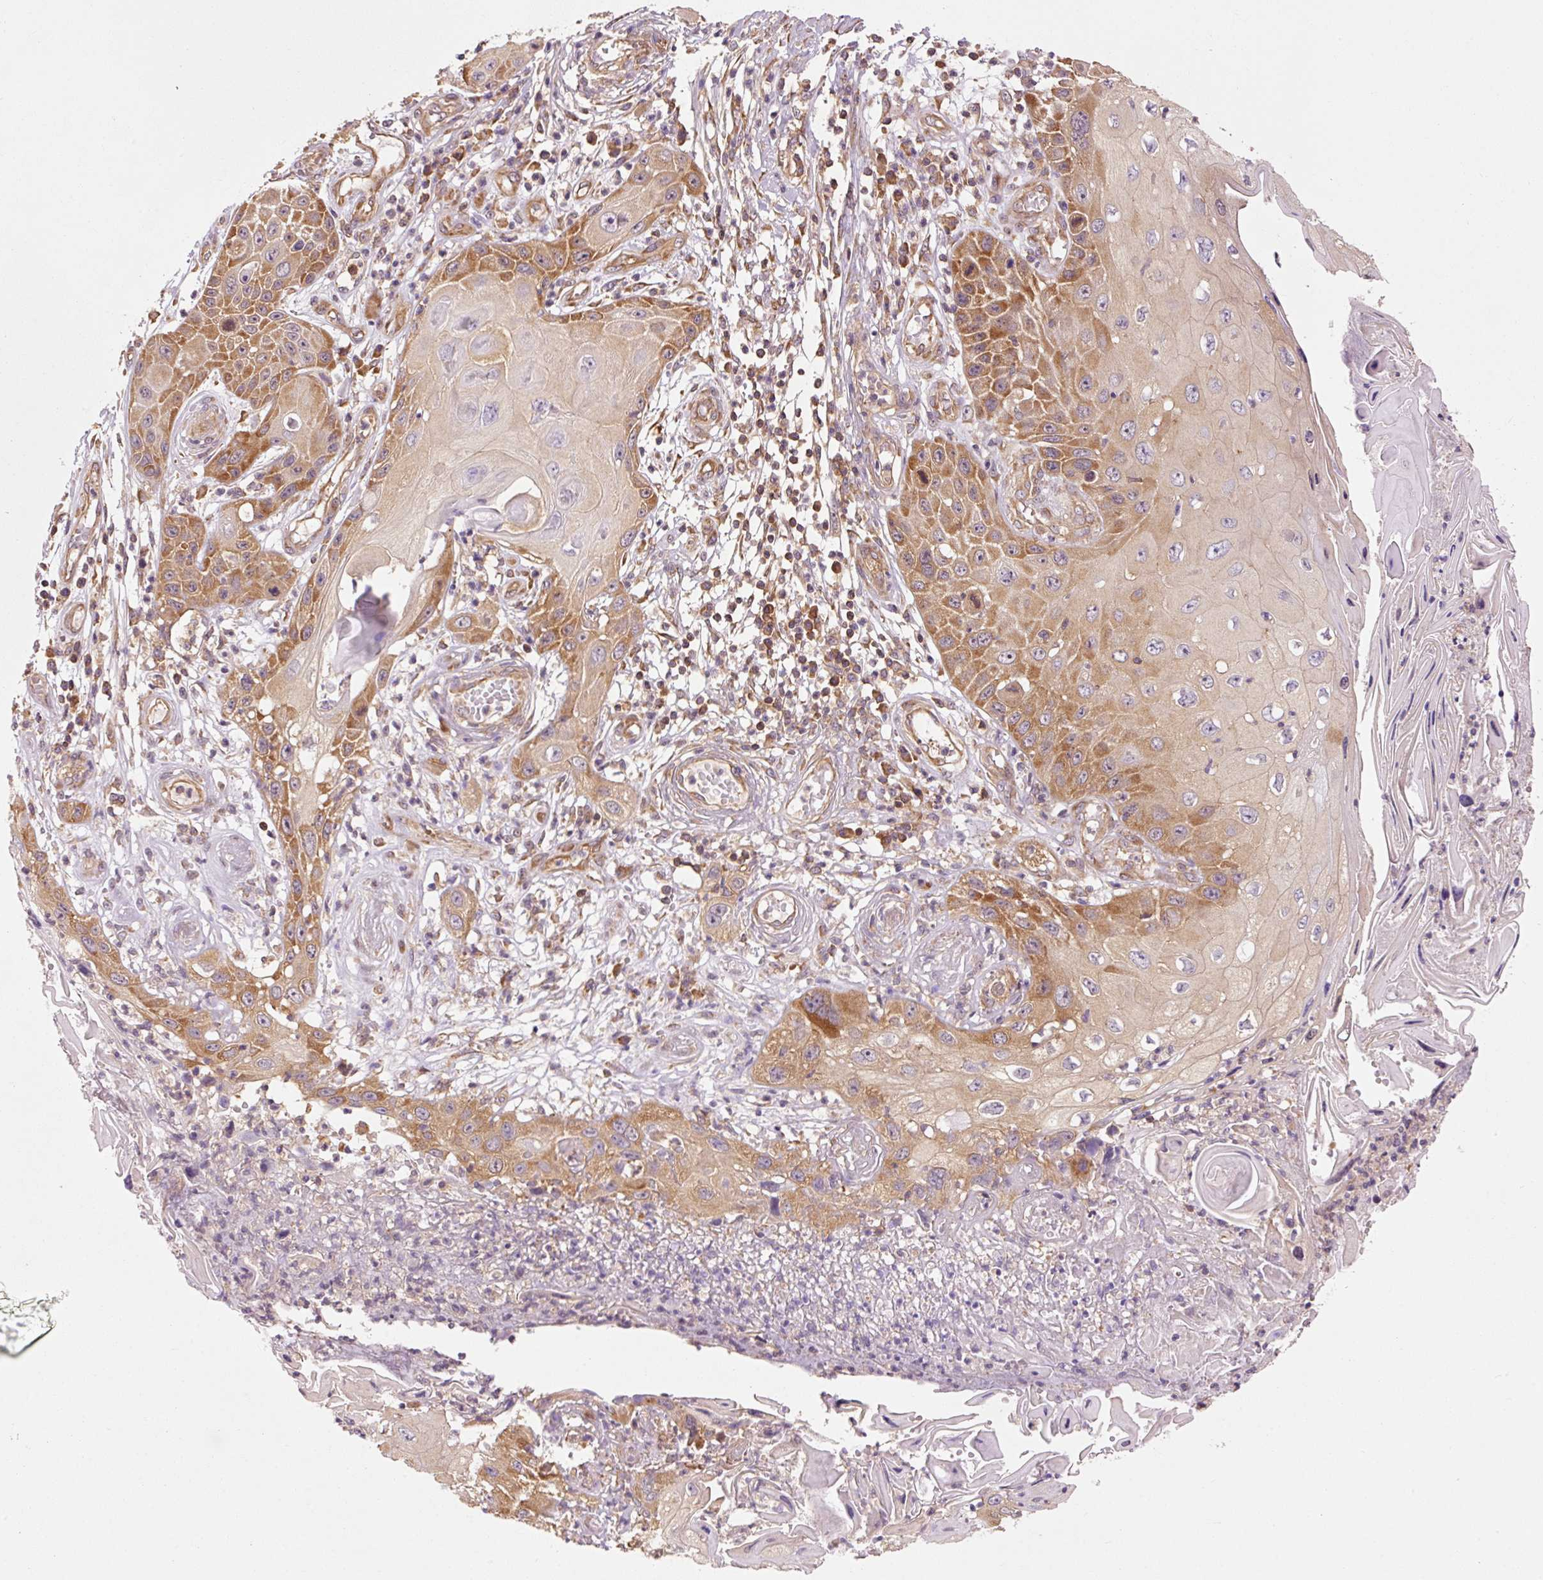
{"staining": {"intensity": "moderate", "quantity": "25%-75%", "location": "cytoplasmic/membranous"}, "tissue": "skin cancer", "cell_type": "Tumor cells", "image_type": "cancer", "snomed": [{"axis": "morphology", "description": "Squamous cell carcinoma, NOS"}, {"axis": "topography", "description": "Skin"}, {"axis": "topography", "description": "Vulva"}], "caption": "Immunohistochemical staining of squamous cell carcinoma (skin) exhibits medium levels of moderate cytoplasmic/membranous protein positivity in approximately 25%-75% of tumor cells.", "gene": "PDAP1", "patient": {"sex": "female", "age": 44}}